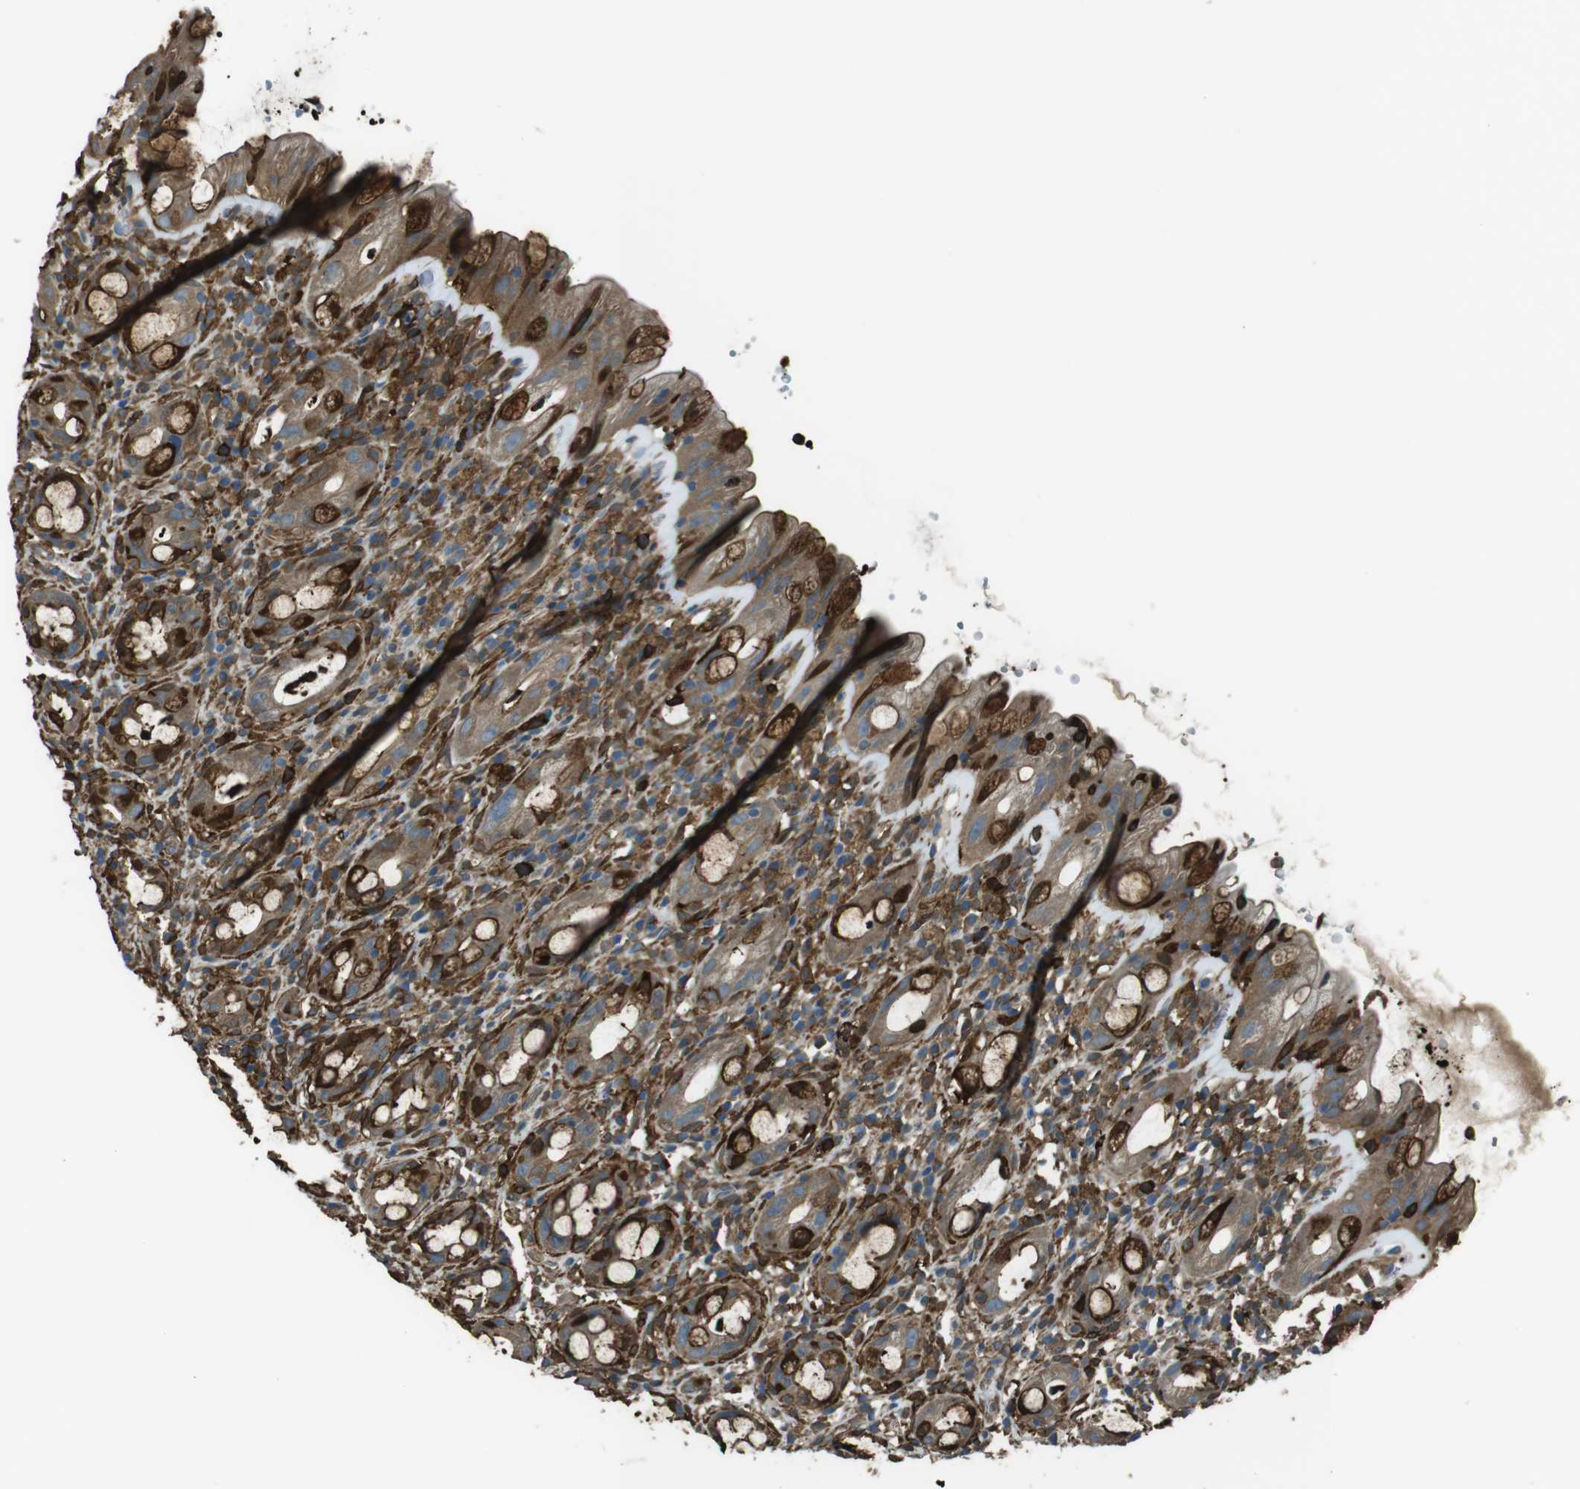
{"staining": {"intensity": "moderate", "quantity": ">75%", "location": "cytoplasmic/membranous"}, "tissue": "rectum", "cell_type": "Glandular cells", "image_type": "normal", "snomed": [{"axis": "morphology", "description": "Normal tissue, NOS"}, {"axis": "topography", "description": "Rectum"}], "caption": "Benign rectum was stained to show a protein in brown. There is medium levels of moderate cytoplasmic/membranous positivity in about >75% of glandular cells. (IHC, brightfield microscopy, high magnification).", "gene": "SFT2D1", "patient": {"sex": "male", "age": 44}}